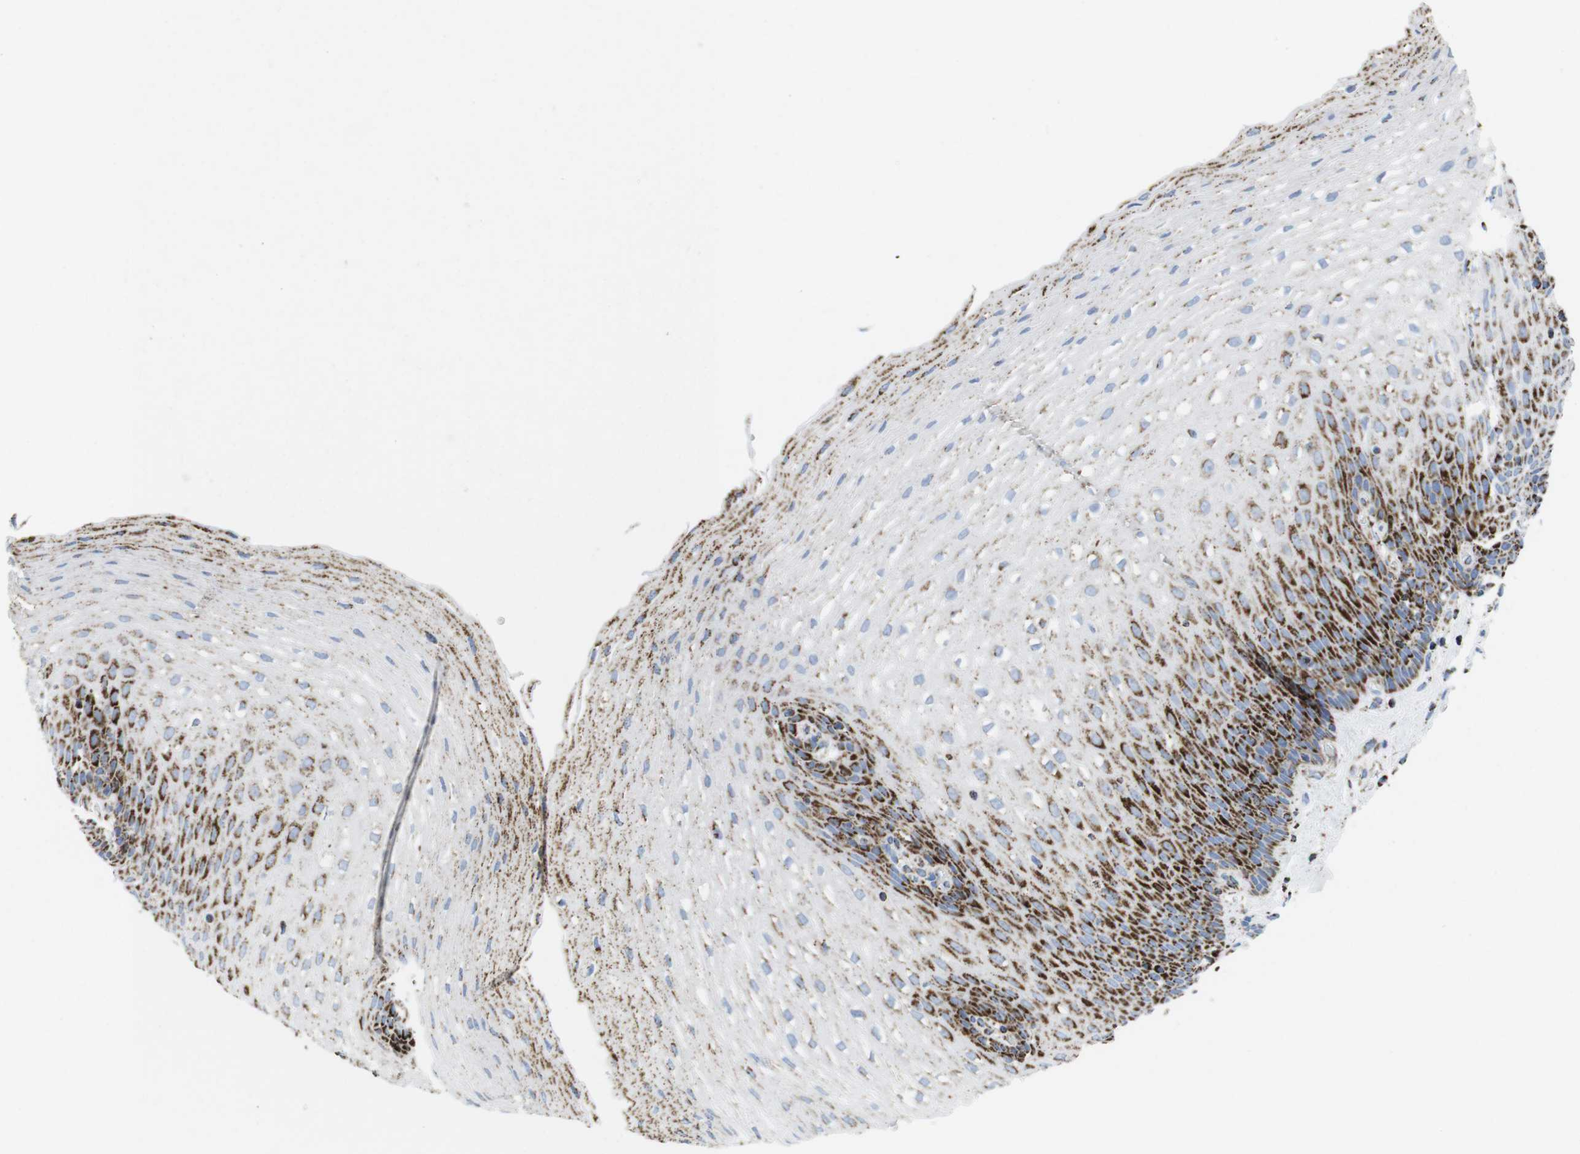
{"staining": {"intensity": "strong", "quantity": "25%-75%", "location": "cytoplasmic/membranous"}, "tissue": "esophagus", "cell_type": "Squamous epithelial cells", "image_type": "normal", "snomed": [{"axis": "morphology", "description": "Normal tissue, NOS"}, {"axis": "topography", "description": "Esophagus"}], "caption": "Immunohistochemistry (DAB (3,3'-diaminobenzidine)) staining of unremarkable human esophagus demonstrates strong cytoplasmic/membranous protein staining in about 25%-75% of squamous epithelial cells.", "gene": "ATP5PO", "patient": {"sex": "male", "age": 48}}